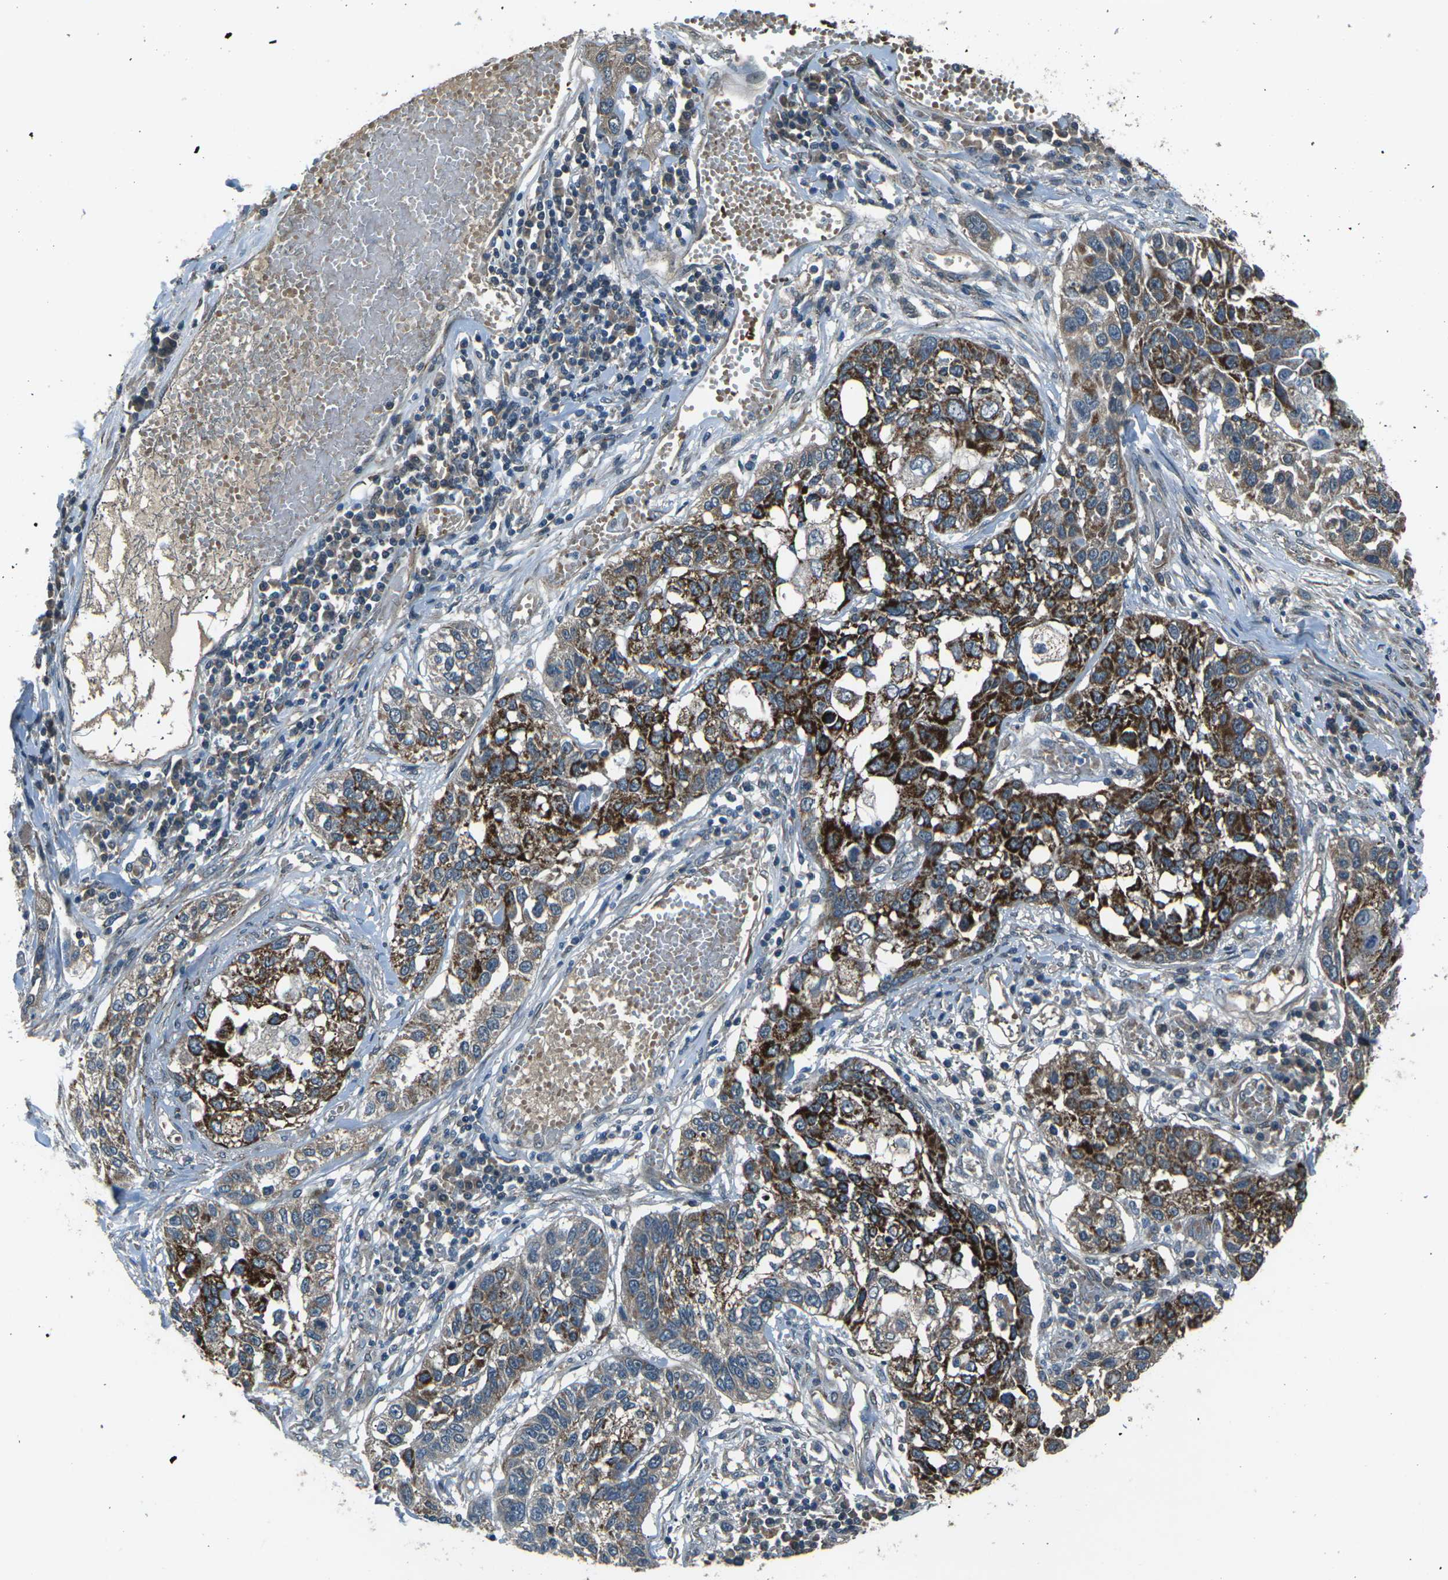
{"staining": {"intensity": "strong", "quantity": "25%-75%", "location": "cytoplasmic/membranous"}, "tissue": "lung cancer", "cell_type": "Tumor cells", "image_type": "cancer", "snomed": [{"axis": "morphology", "description": "Squamous cell carcinoma, NOS"}, {"axis": "topography", "description": "Lung"}], "caption": "This is a micrograph of IHC staining of lung cancer, which shows strong expression in the cytoplasmic/membranous of tumor cells.", "gene": "AFAP1", "patient": {"sex": "male", "age": 71}}